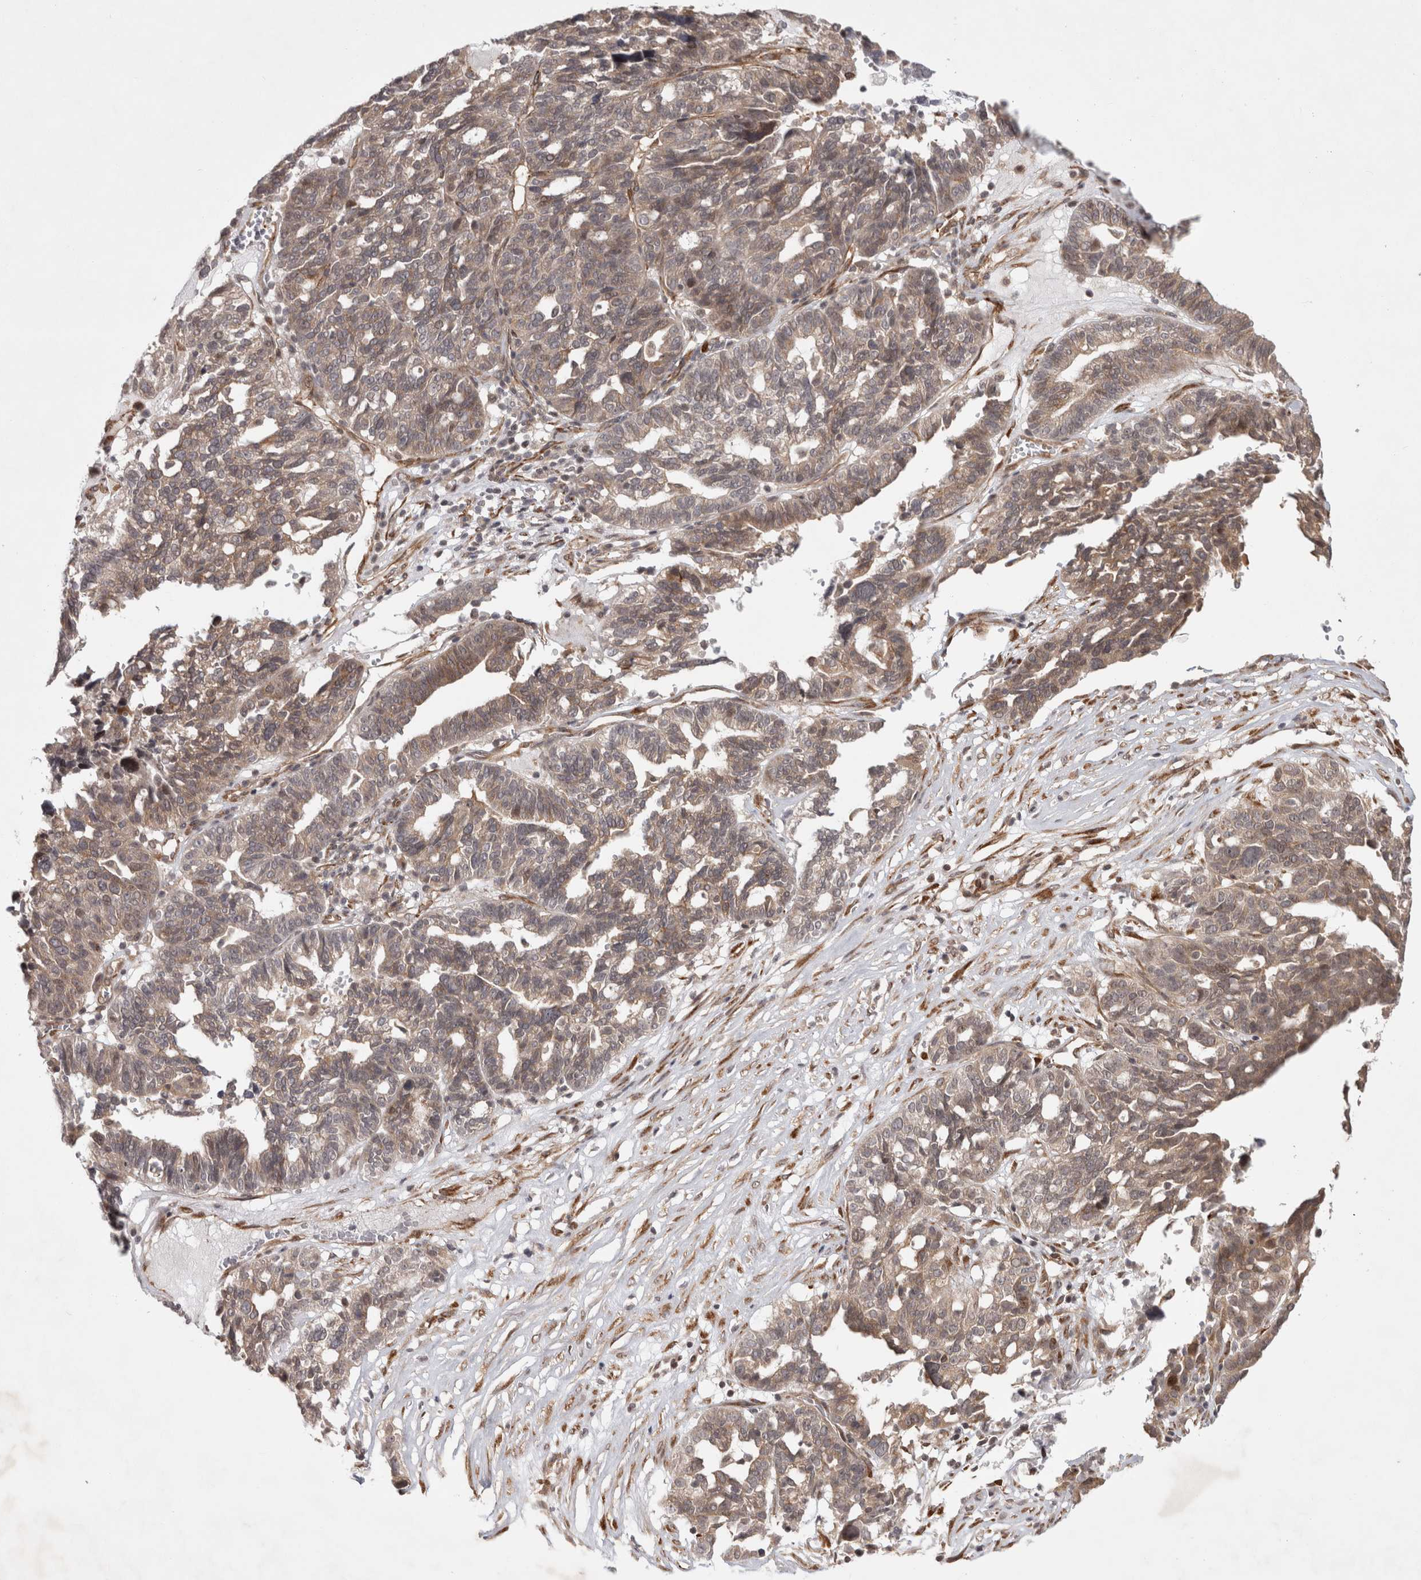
{"staining": {"intensity": "moderate", "quantity": ">75%", "location": "cytoplasmic/membranous"}, "tissue": "ovarian cancer", "cell_type": "Tumor cells", "image_type": "cancer", "snomed": [{"axis": "morphology", "description": "Cystadenocarcinoma, serous, NOS"}, {"axis": "topography", "description": "Ovary"}], "caption": "Immunohistochemical staining of human ovarian cancer (serous cystadenocarcinoma) shows moderate cytoplasmic/membranous protein expression in about >75% of tumor cells. (DAB (3,3'-diaminobenzidine) = brown stain, brightfield microscopy at high magnification).", "gene": "ZNF318", "patient": {"sex": "female", "age": 59}}